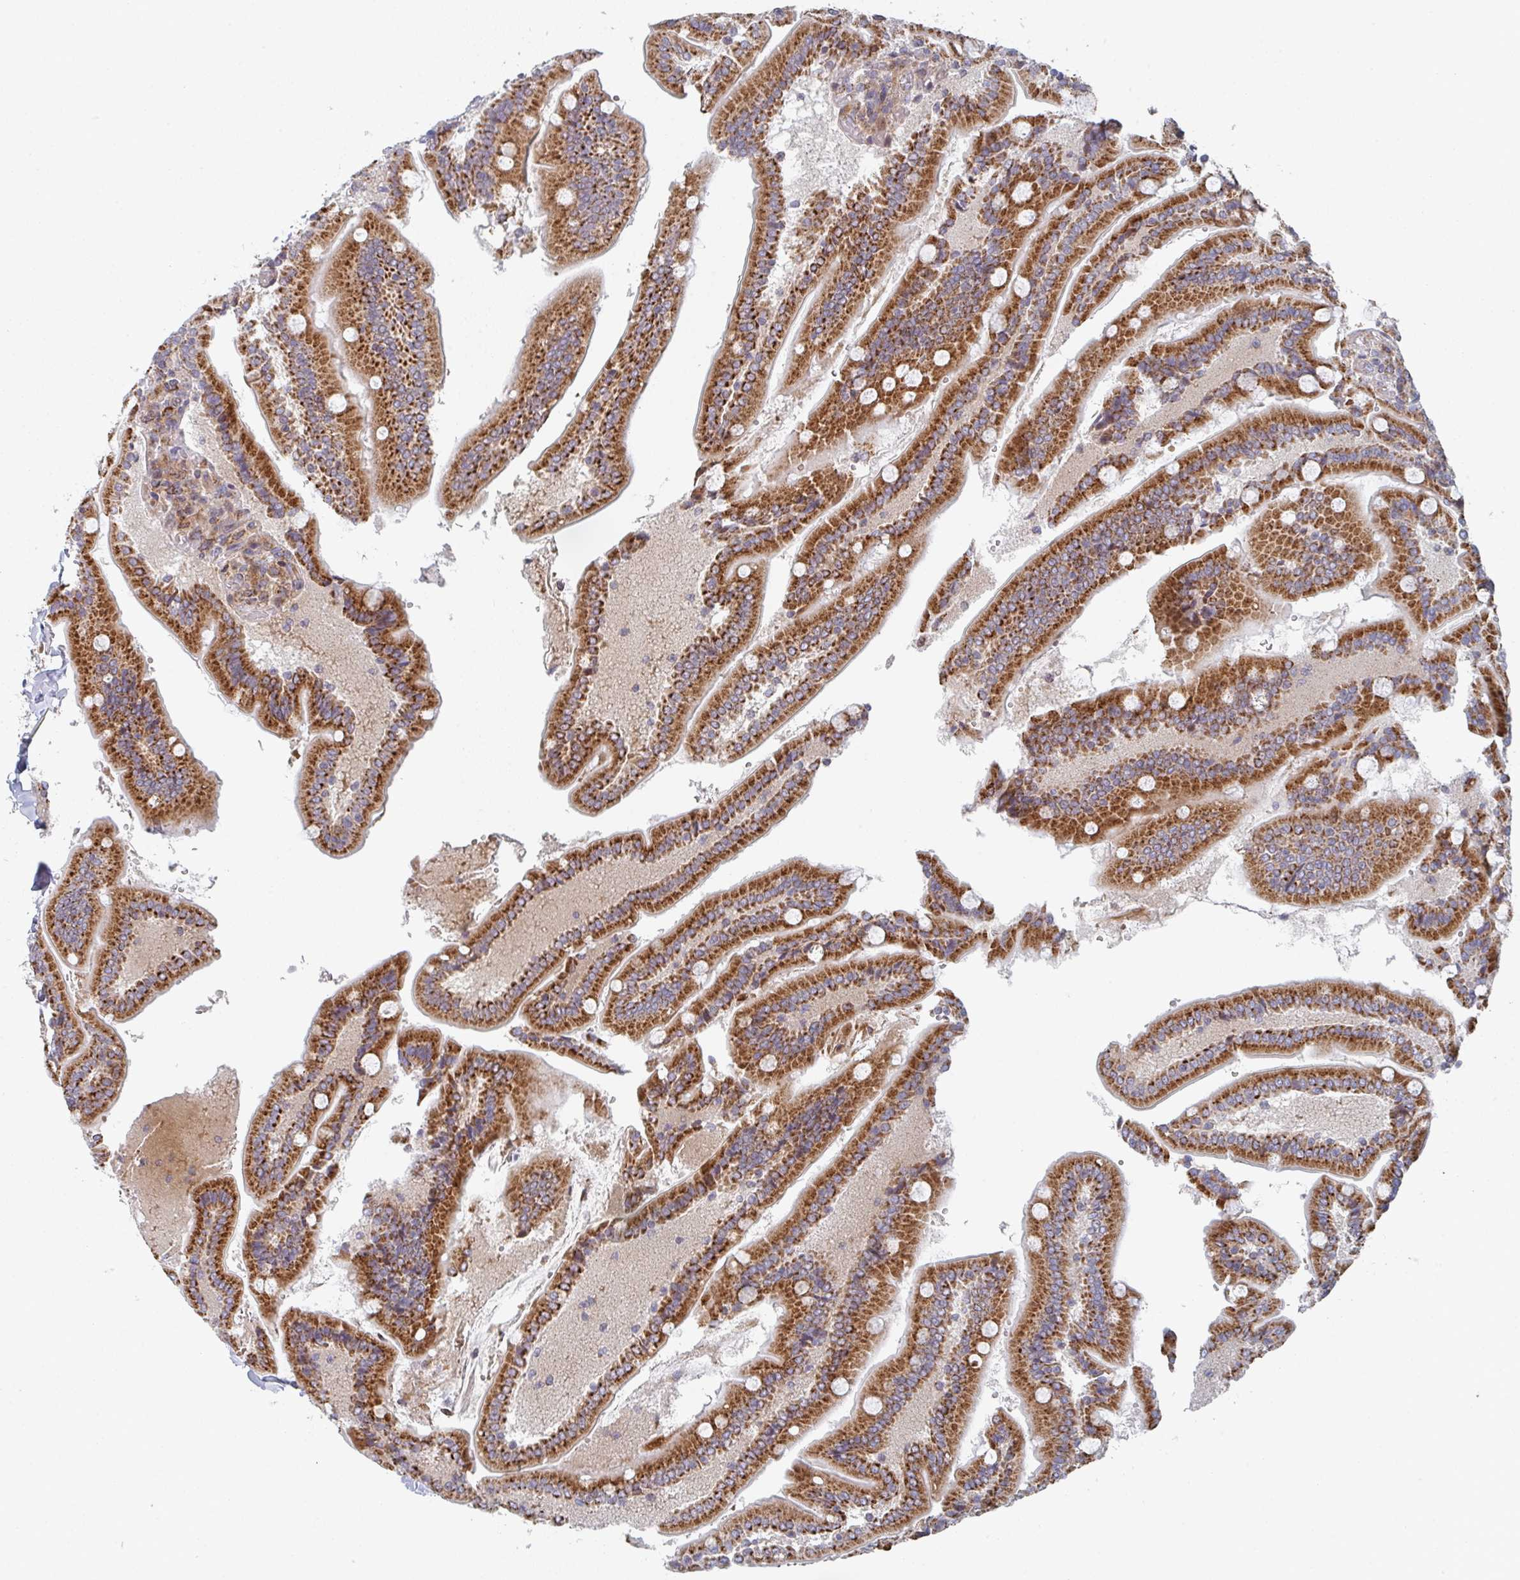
{"staining": {"intensity": "strong", "quantity": ">75%", "location": "cytoplasmic/membranous"}, "tissue": "duodenum", "cell_type": "Glandular cells", "image_type": "normal", "snomed": [{"axis": "morphology", "description": "Normal tissue, NOS"}, {"axis": "topography", "description": "Duodenum"}], "caption": "Glandular cells demonstrate high levels of strong cytoplasmic/membranous positivity in about >75% of cells in unremarkable duodenum. (Stains: DAB in brown, nuclei in blue, Microscopy: brightfield microscopy at high magnification).", "gene": "ZNF644", "patient": {"sex": "female", "age": 62}}